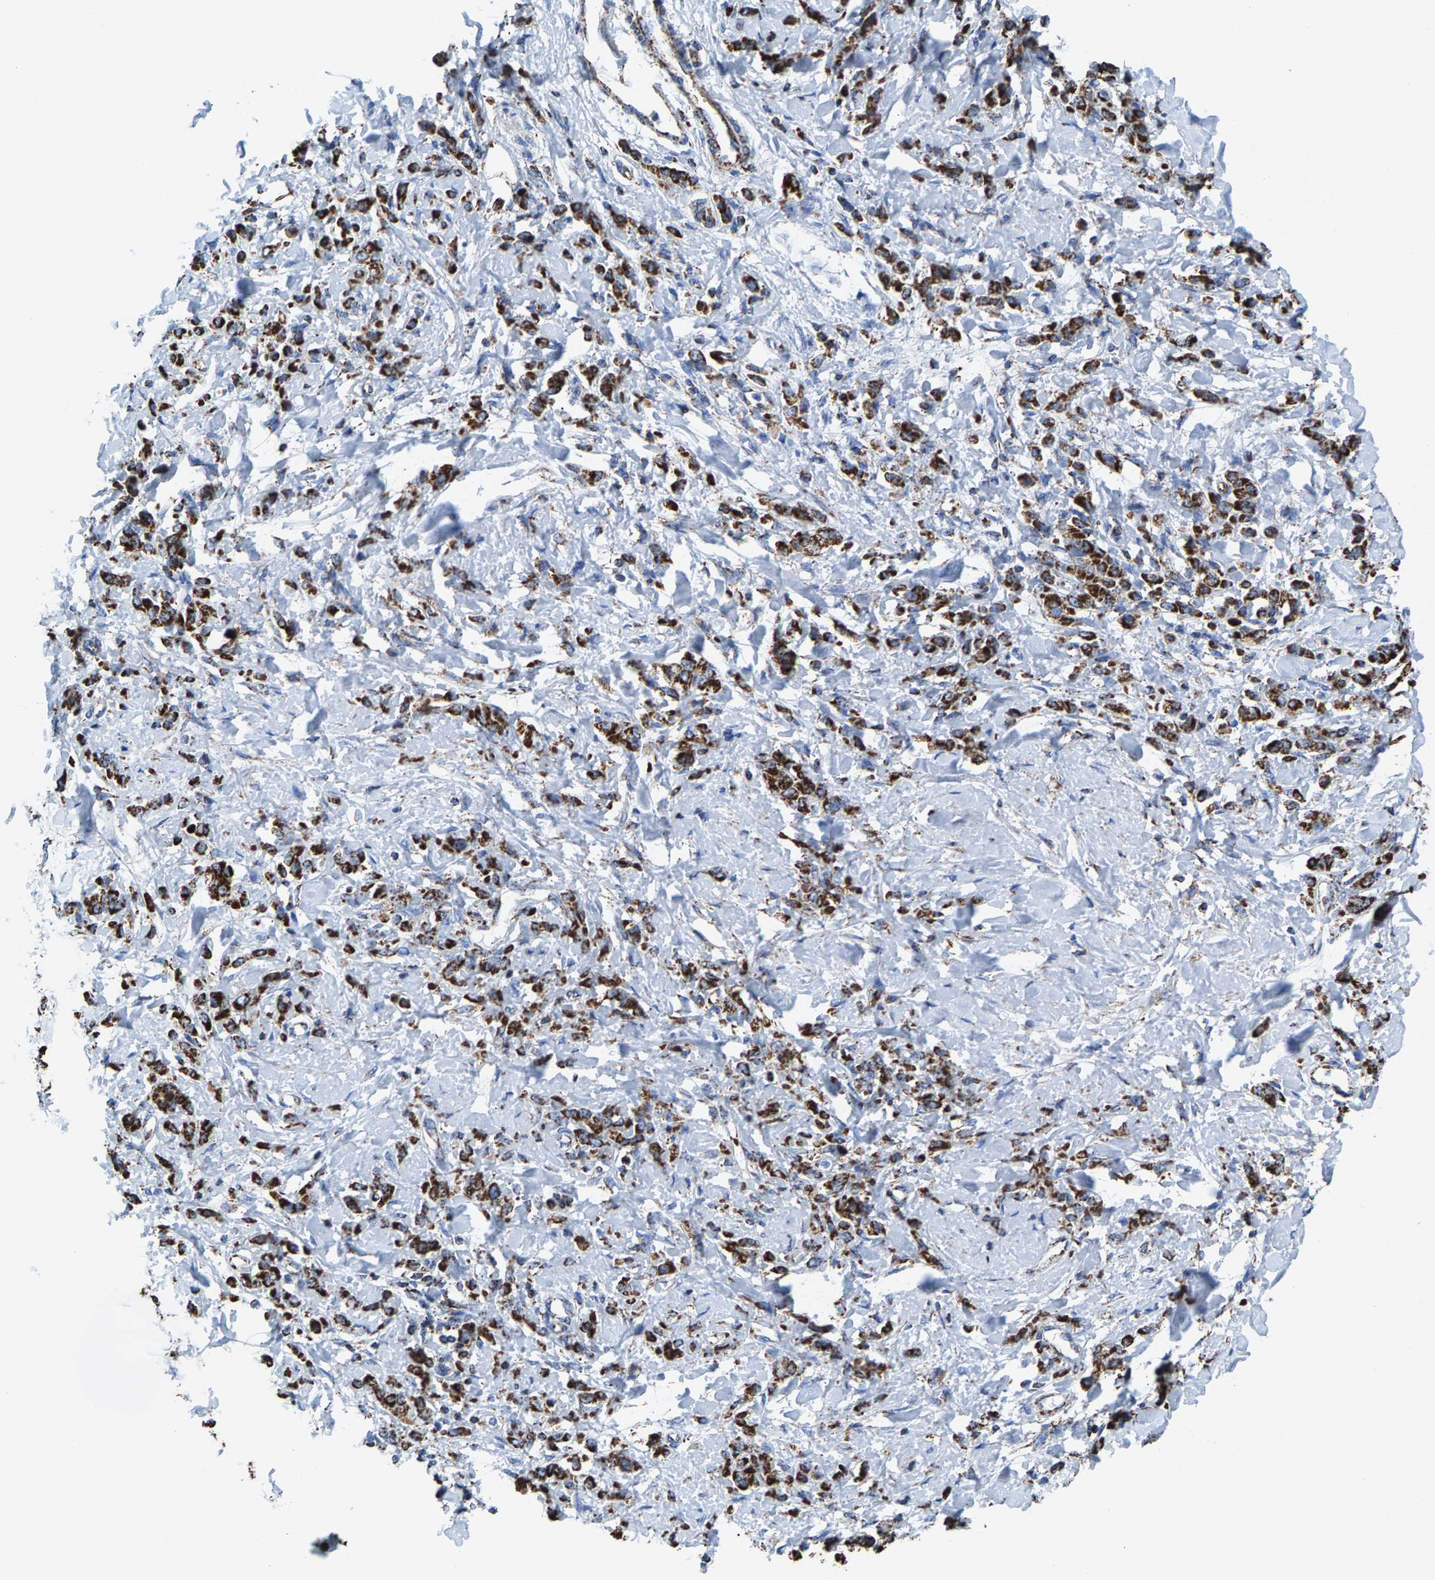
{"staining": {"intensity": "strong", "quantity": ">75%", "location": "cytoplasmic/membranous"}, "tissue": "stomach cancer", "cell_type": "Tumor cells", "image_type": "cancer", "snomed": [{"axis": "morphology", "description": "Normal tissue, NOS"}, {"axis": "morphology", "description": "Adenocarcinoma, NOS"}, {"axis": "topography", "description": "Stomach"}], "caption": "Stomach adenocarcinoma was stained to show a protein in brown. There is high levels of strong cytoplasmic/membranous staining in approximately >75% of tumor cells.", "gene": "ECHS1", "patient": {"sex": "male", "age": 82}}